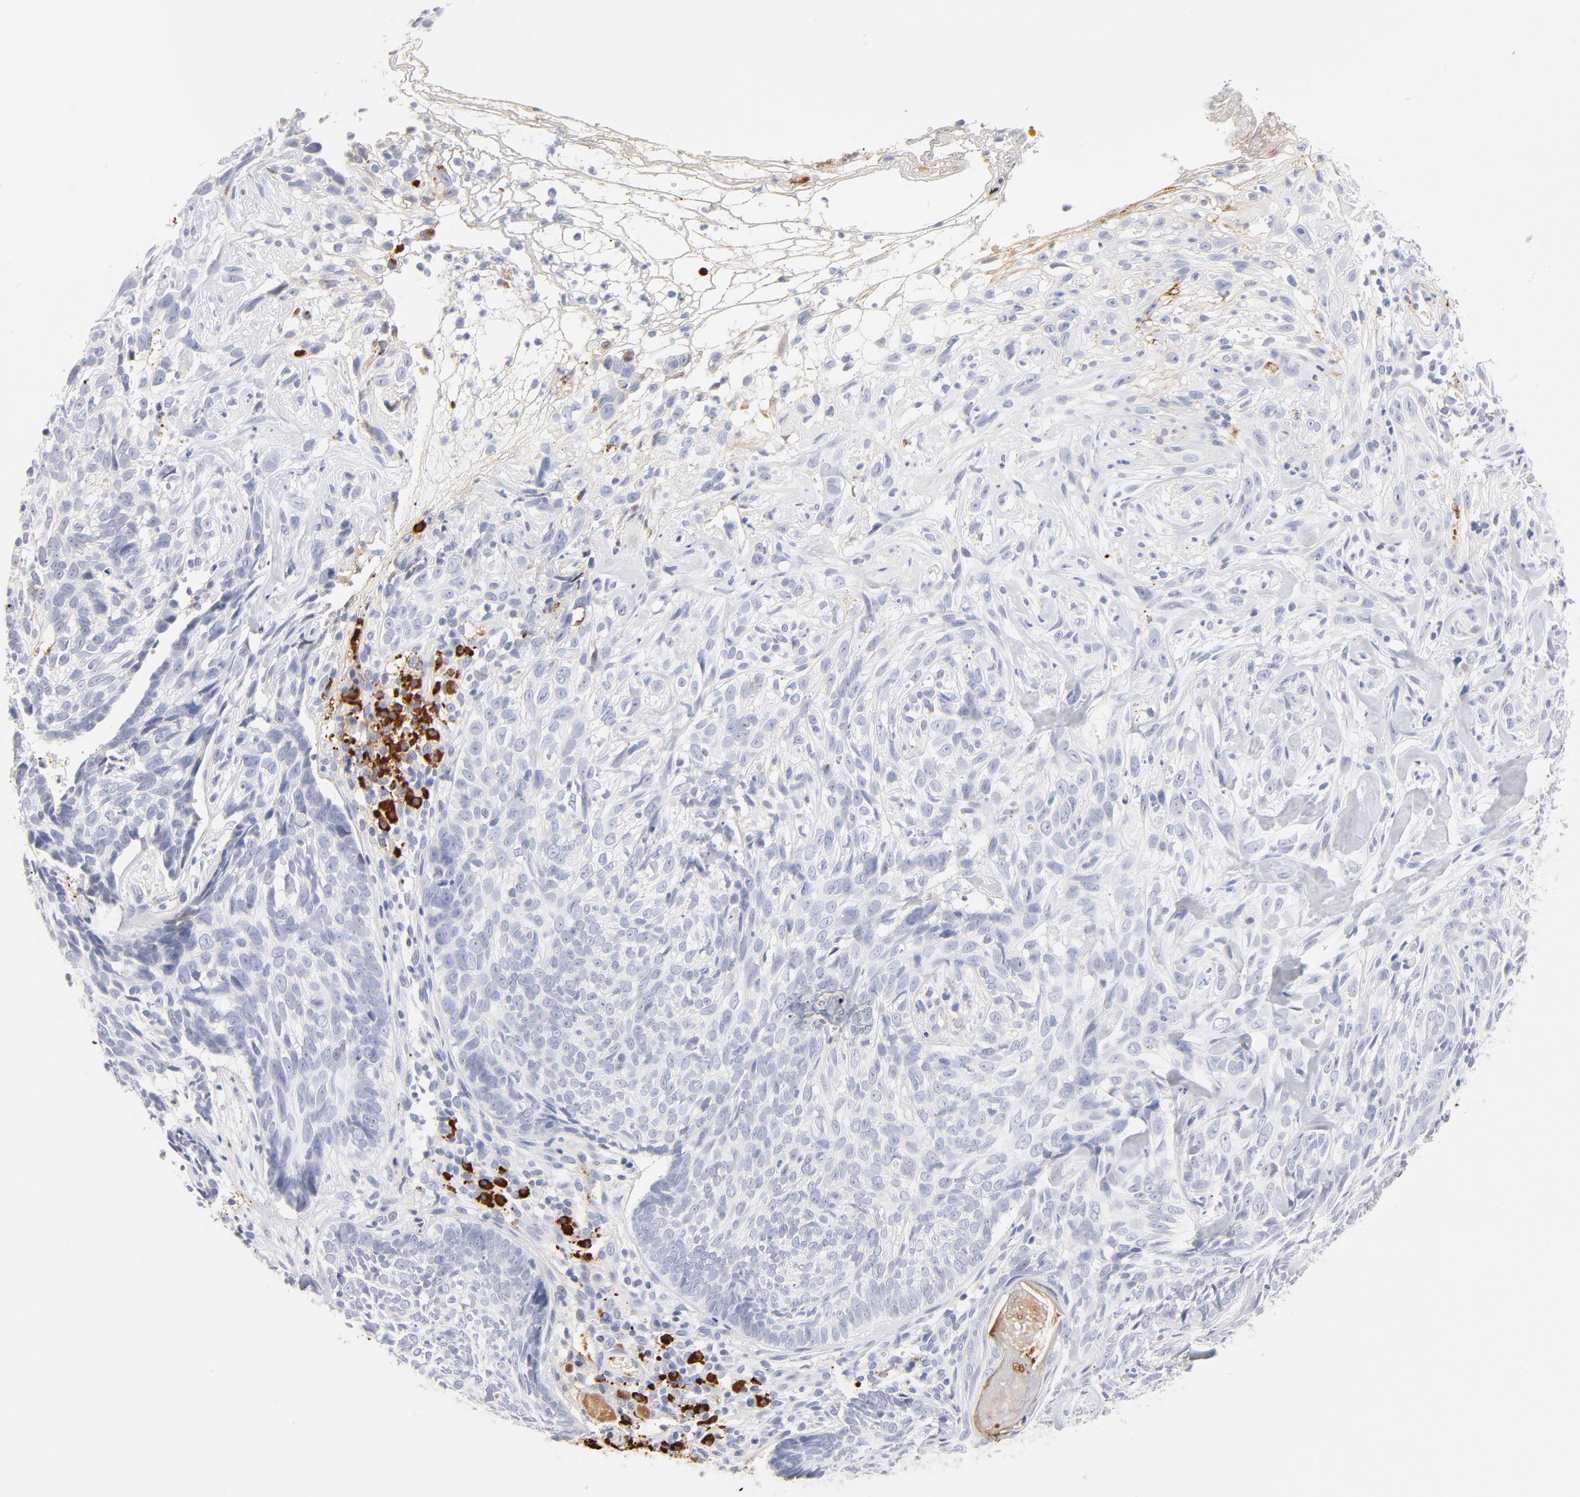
{"staining": {"intensity": "negative", "quantity": "none", "location": "none"}, "tissue": "skin cancer", "cell_type": "Tumor cells", "image_type": "cancer", "snomed": [{"axis": "morphology", "description": "Basal cell carcinoma"}, {"axis": "topography", "description": "Skin"}], "caption": "Micrograph shows no significant protein staining in tumor cells of skin cancer (basal cell carcinoma).", "gene": "PLAT", "patient": {"sex": "male", "age": 72}}